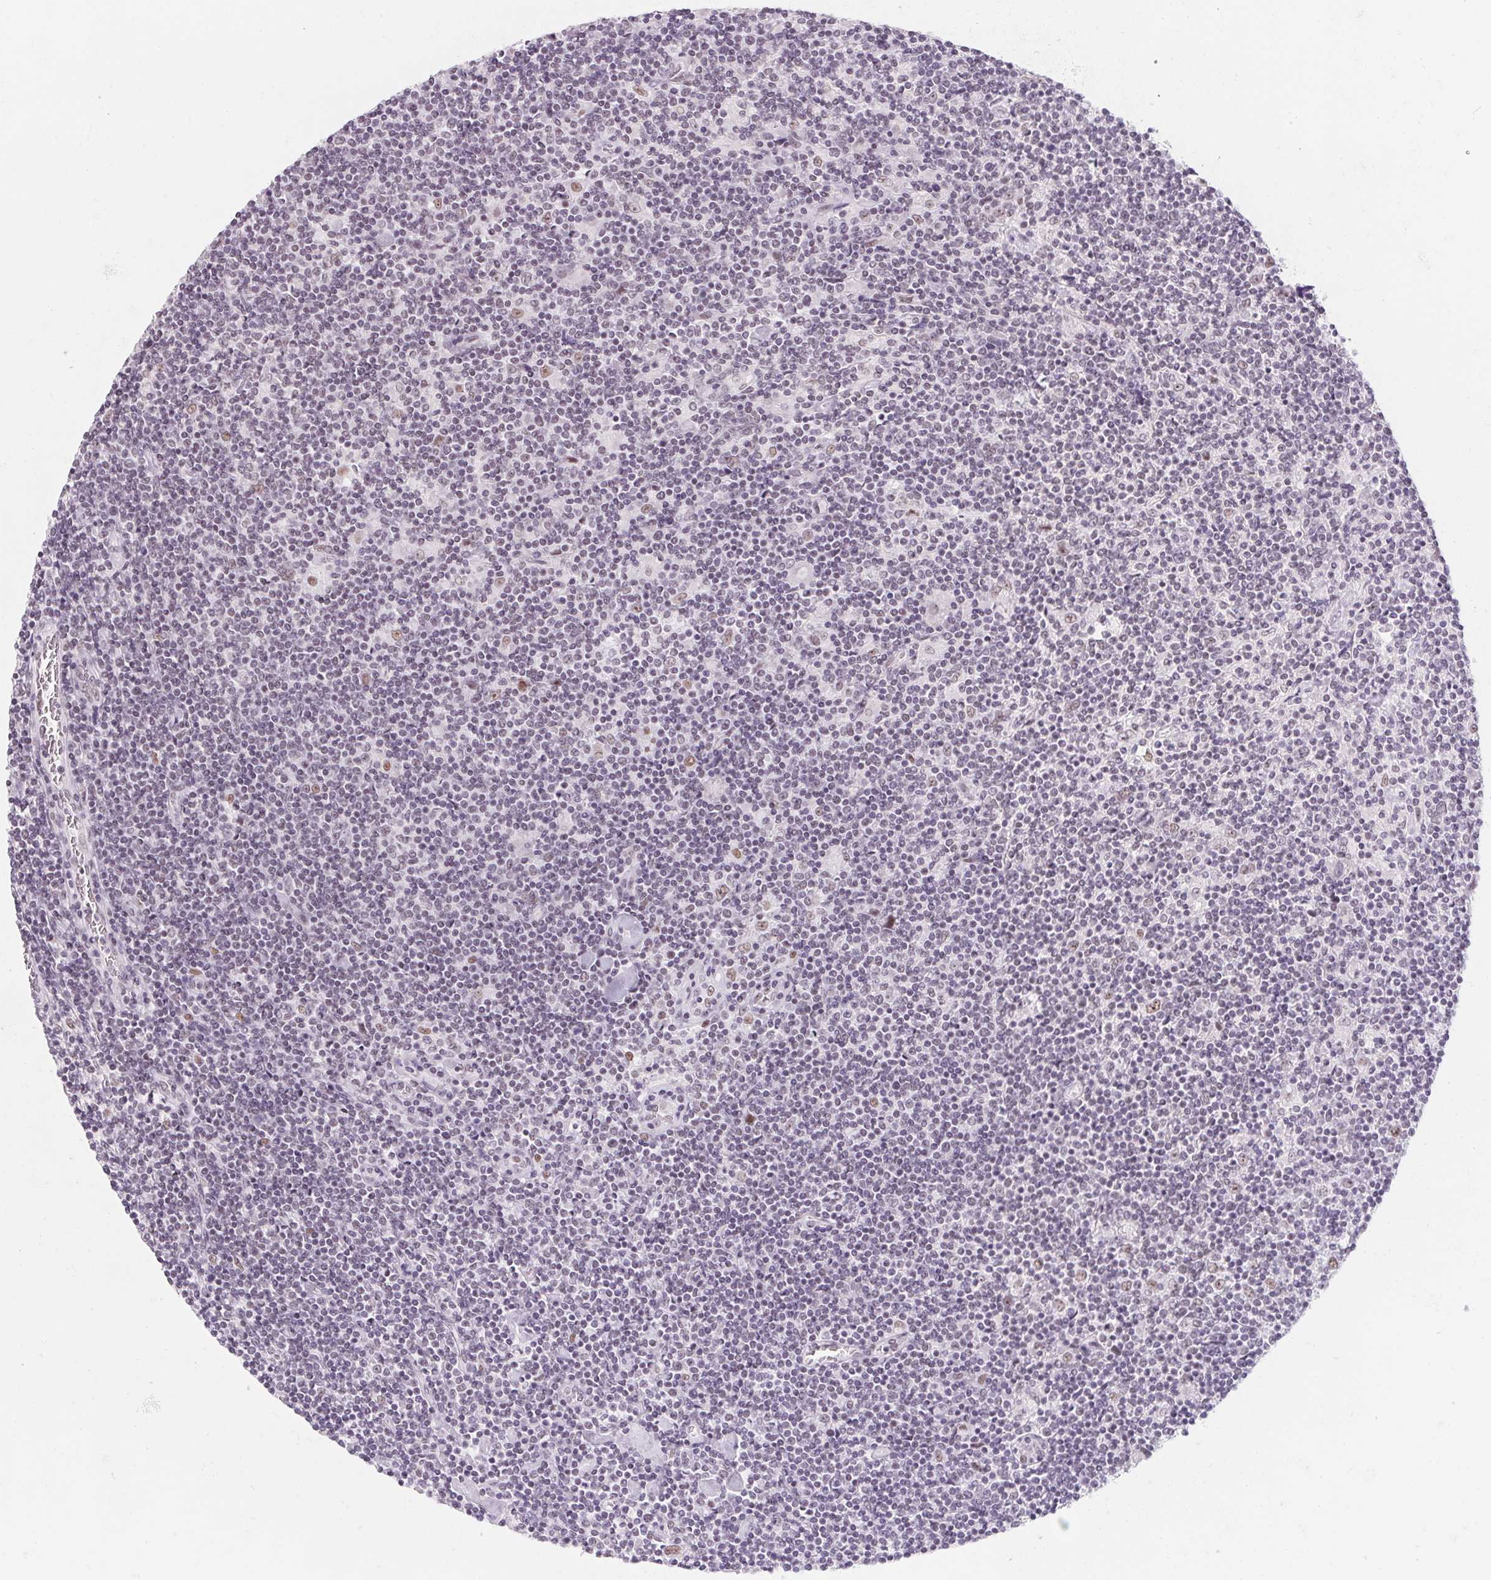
{"staining": {"intensity": "weak", "quantity": ">75%", "location": "nuclear"}, "tissue": "lymphoma", "cell_type": "Tumor cells", "image_type": "cancer", "snomed": [{"axis": "morphology", "description": "Hodgkin's disease, NOS"}, {"axis": "topography", "description": "Lymph node"}], "caption": "A low amount of weak nuclear staining is identified in about >75% of tumor cells in Hodgkin's disease tissue.", "gene": "ZIC4", "patient": {"sex": "male", "age": 40}}